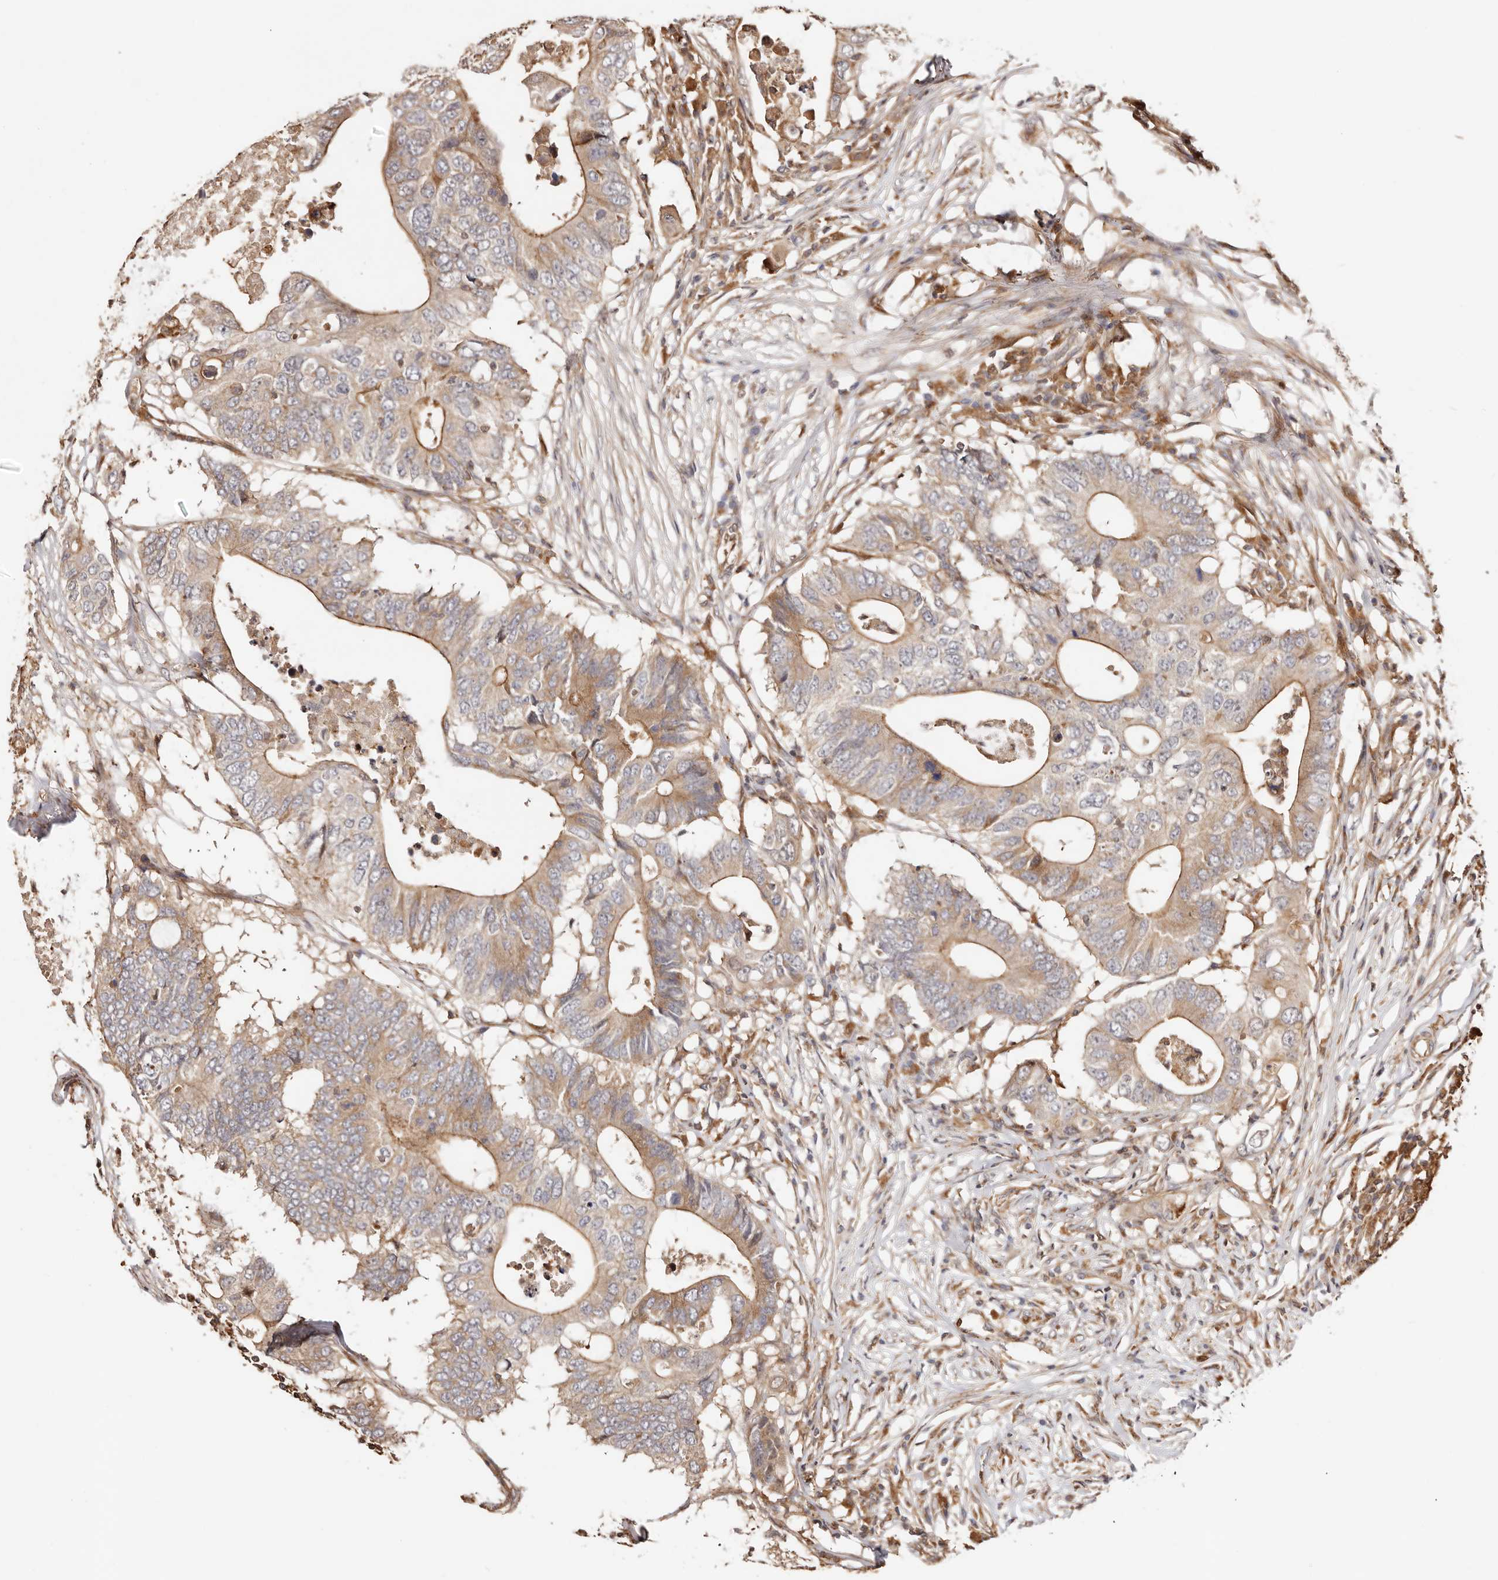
{"staining": {"intensity": "moderate", "quantity": ">75%", "location": "cytoplasmic/membranous"}, "tissue": "colorectal cancer", "cell_type": "Tumor cells", "image_type": "cancer", "snomed": [{"axis": "morphology", "description": "Adenocarcinoma, NOS"}, {"axis": "topography", "description": "Colon"}], "caption": "This image reveals colorectal adenocarcinoma stained with immunohistochemistry to label a protein in brown. The cytoplasmic/membranous of tumor cells show moderate positivity for the protein. Nuclei are counter-stained blue.", "gene": "MAPK1", "patient": {"sex": "male", "age": 71}}